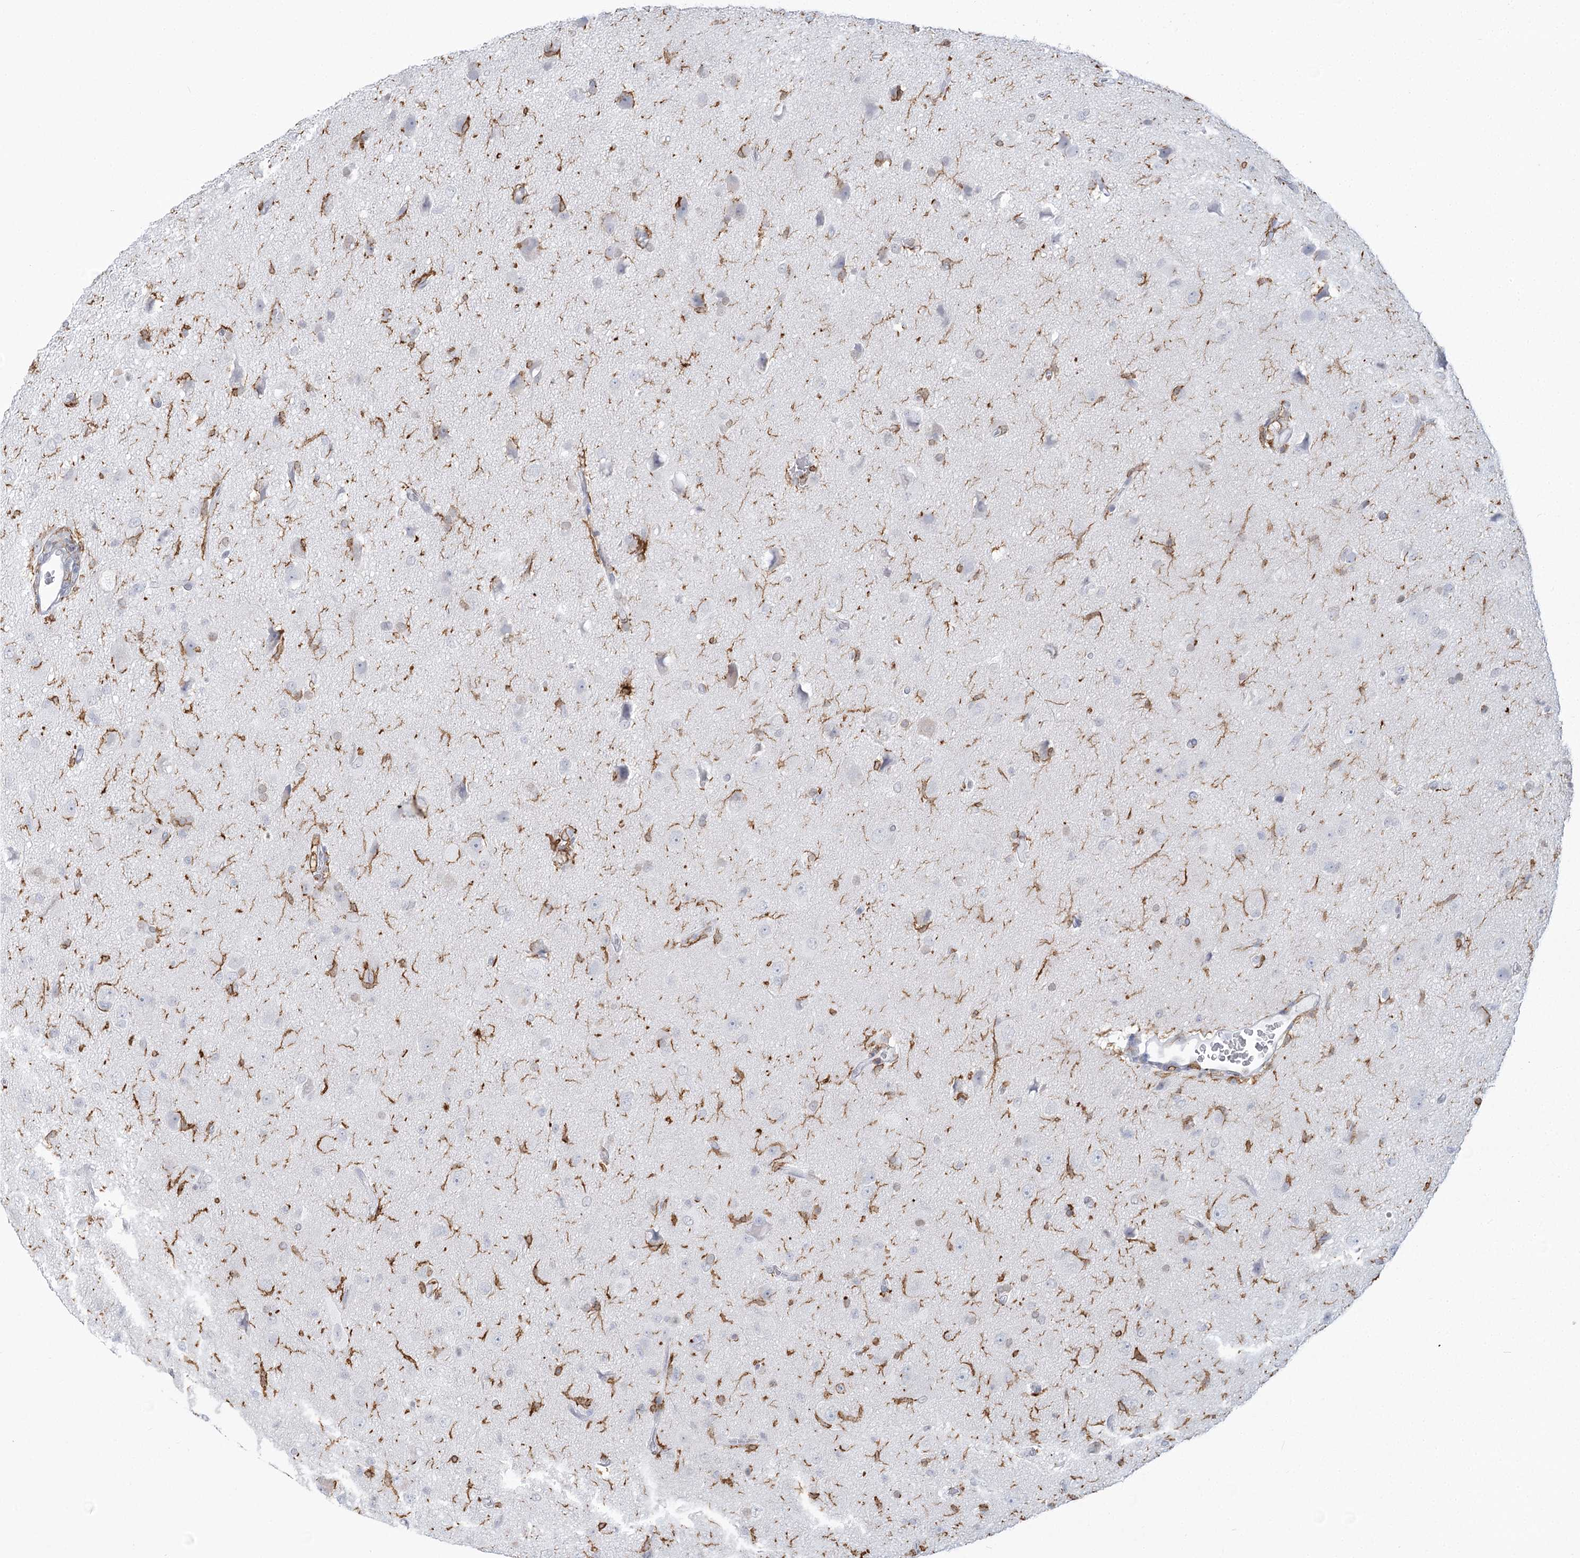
{"staining": {"intensity": "negative", "quantity": "none", "location": "none"}, "tissue": "glioma", "cell_type": "Tumor cells", "image_type": "cancer", "snomed": [{"axis": "morphology", "description": "Glioma, malignant, High grade"}, {"axis": "topography", "description": "Brain"}], "caption": "IHC photomicrograph of neoplastic tissue: human malignant high-grade glioma stained with DAB displays no significant protein expression in tumor cells. Nuclei are stained in blue.", "gene": "C11orf1", "patient": {"sex": "female", "age": 57}}